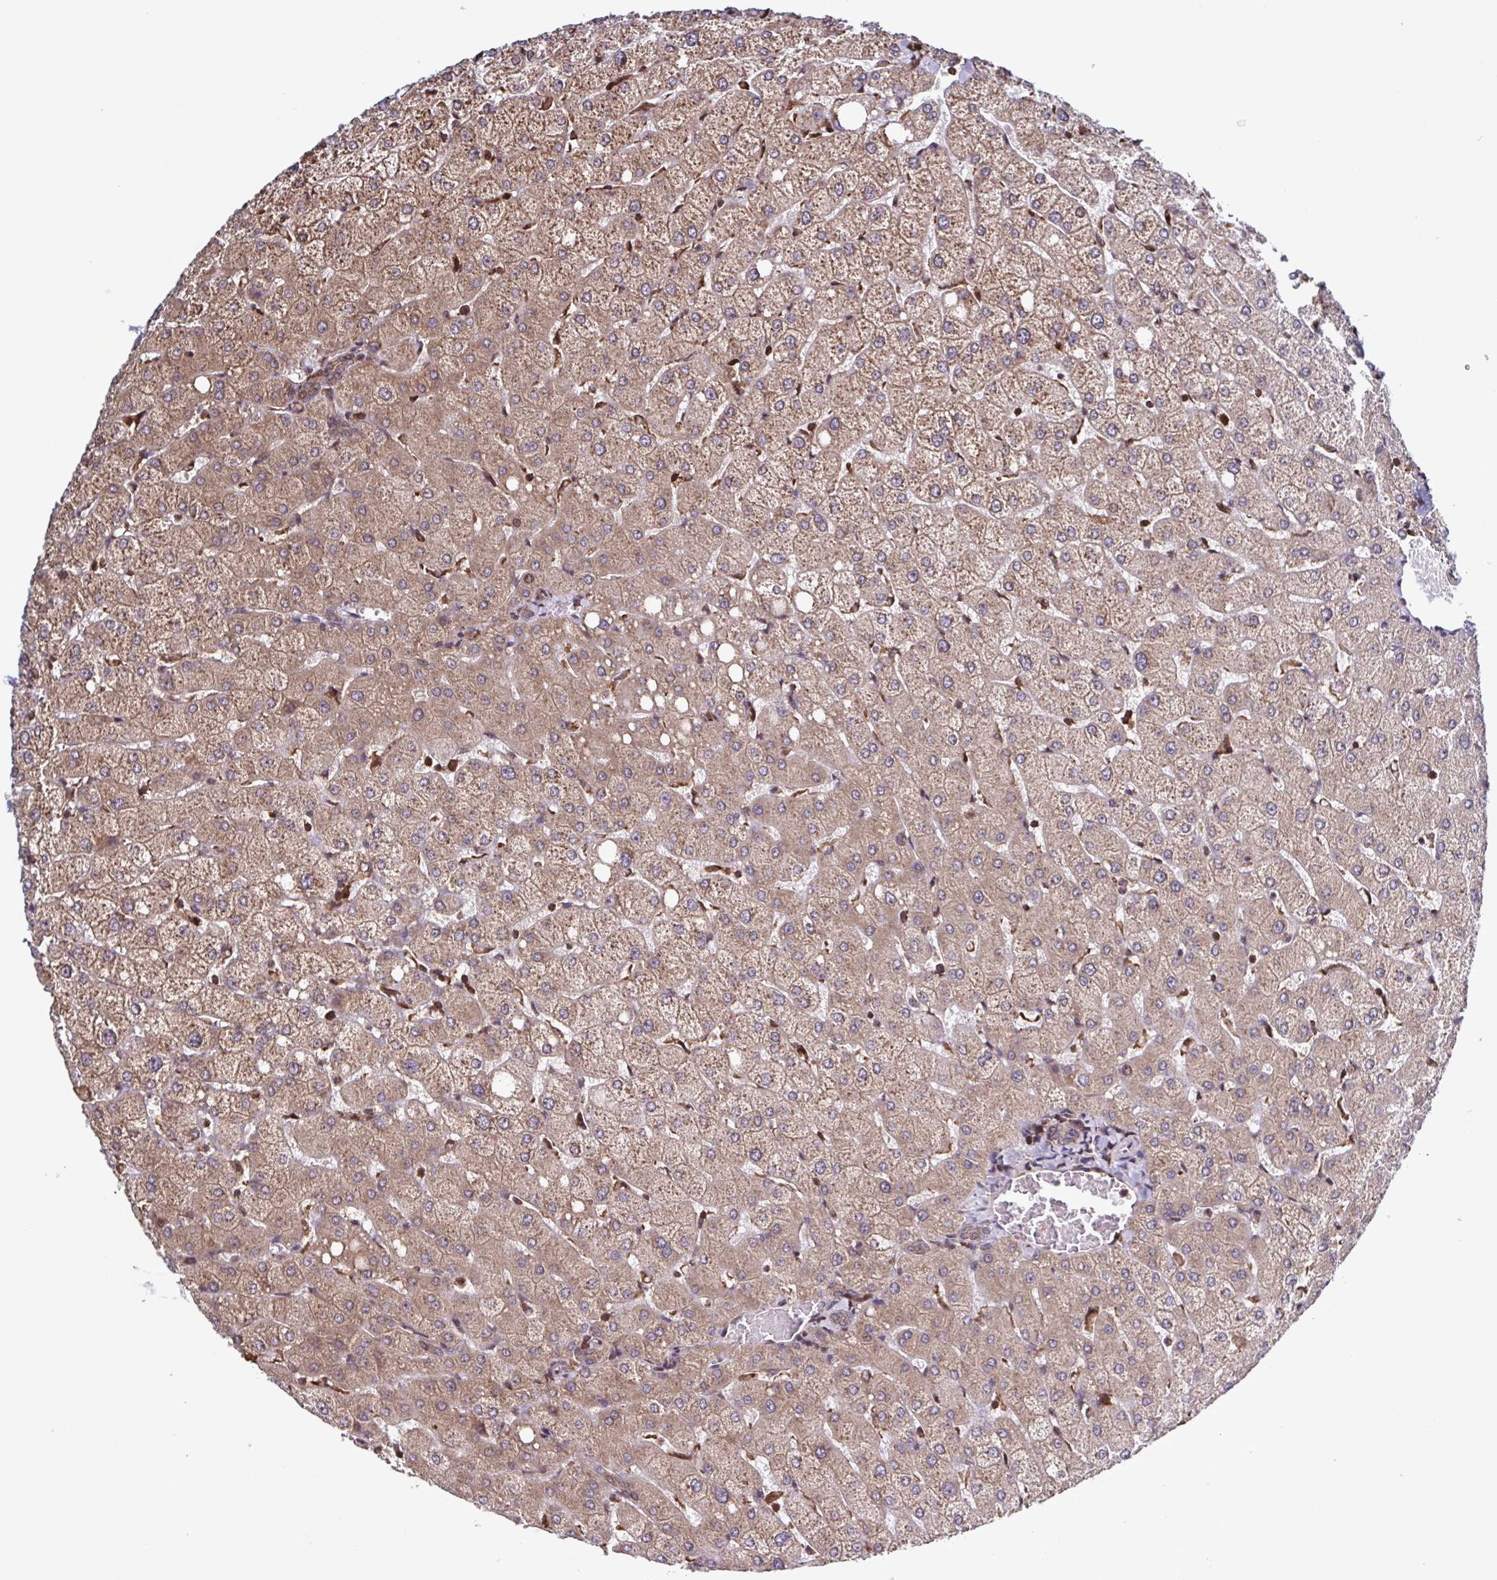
{"staining": {"intensity": "weak", "quantity": "25%-75%", "location": "cytoplasmic/membranous,nuclear"}, "tissue": "liver", "cell_type": "Cholangiocytes", "image_type": "normal", "snomed": [{"axis": "morphology", "description": "Normal tissue, NOS"}, {"axis": "topography", "description": "Liver"}], "caption": "About 25%-75% of cholangiocytes in normal human liver display weak cytoplasmic/membranous,nuclear protein staining as visualized by brown immunohistochemical staining.", "gene": "SEC63", "patient": {"sex": "female", "age": 54}}